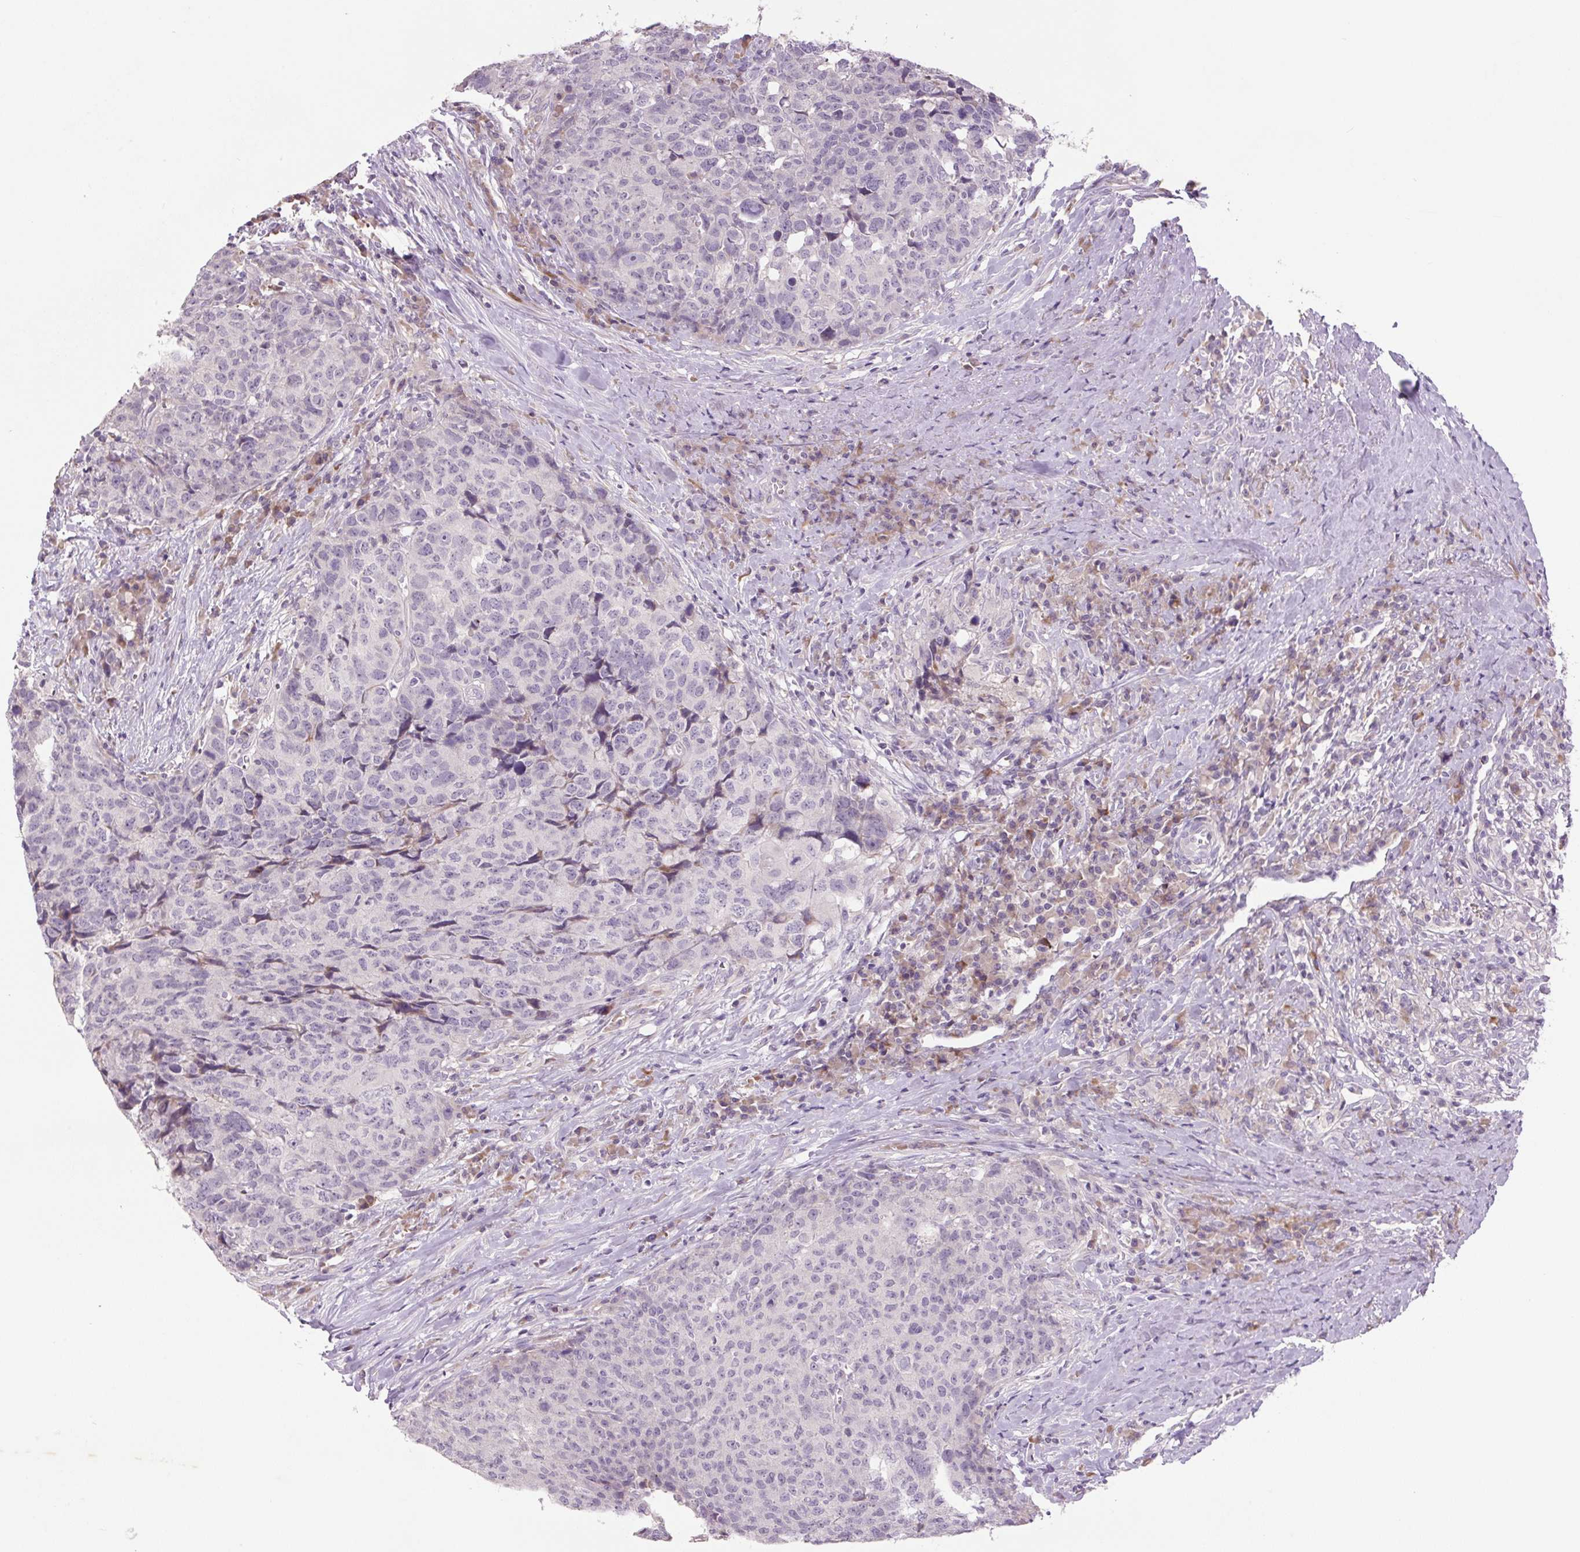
{"staining": {"intensity": "negative", "quantity": "none", "location": "none"}, "tissue": "head and neck cancer", "cell_type": "Tumor cells", "image_type": "cancer", "snomed": [{"axis": "morphology", "description": "Squamous cell carcinoma, NOS"}, {"axis": "topography", "description": "Head-Neck"}], "caption": "Micrograph shows no significant protein staining in tumor cells of head and neck cancer. (Brightfield microscopy of DAB (3,3'-diaminobenzidine) IHC at high magnification).", "gene": "TMEM100", "patient": {"sex": "male", "age": 66}}